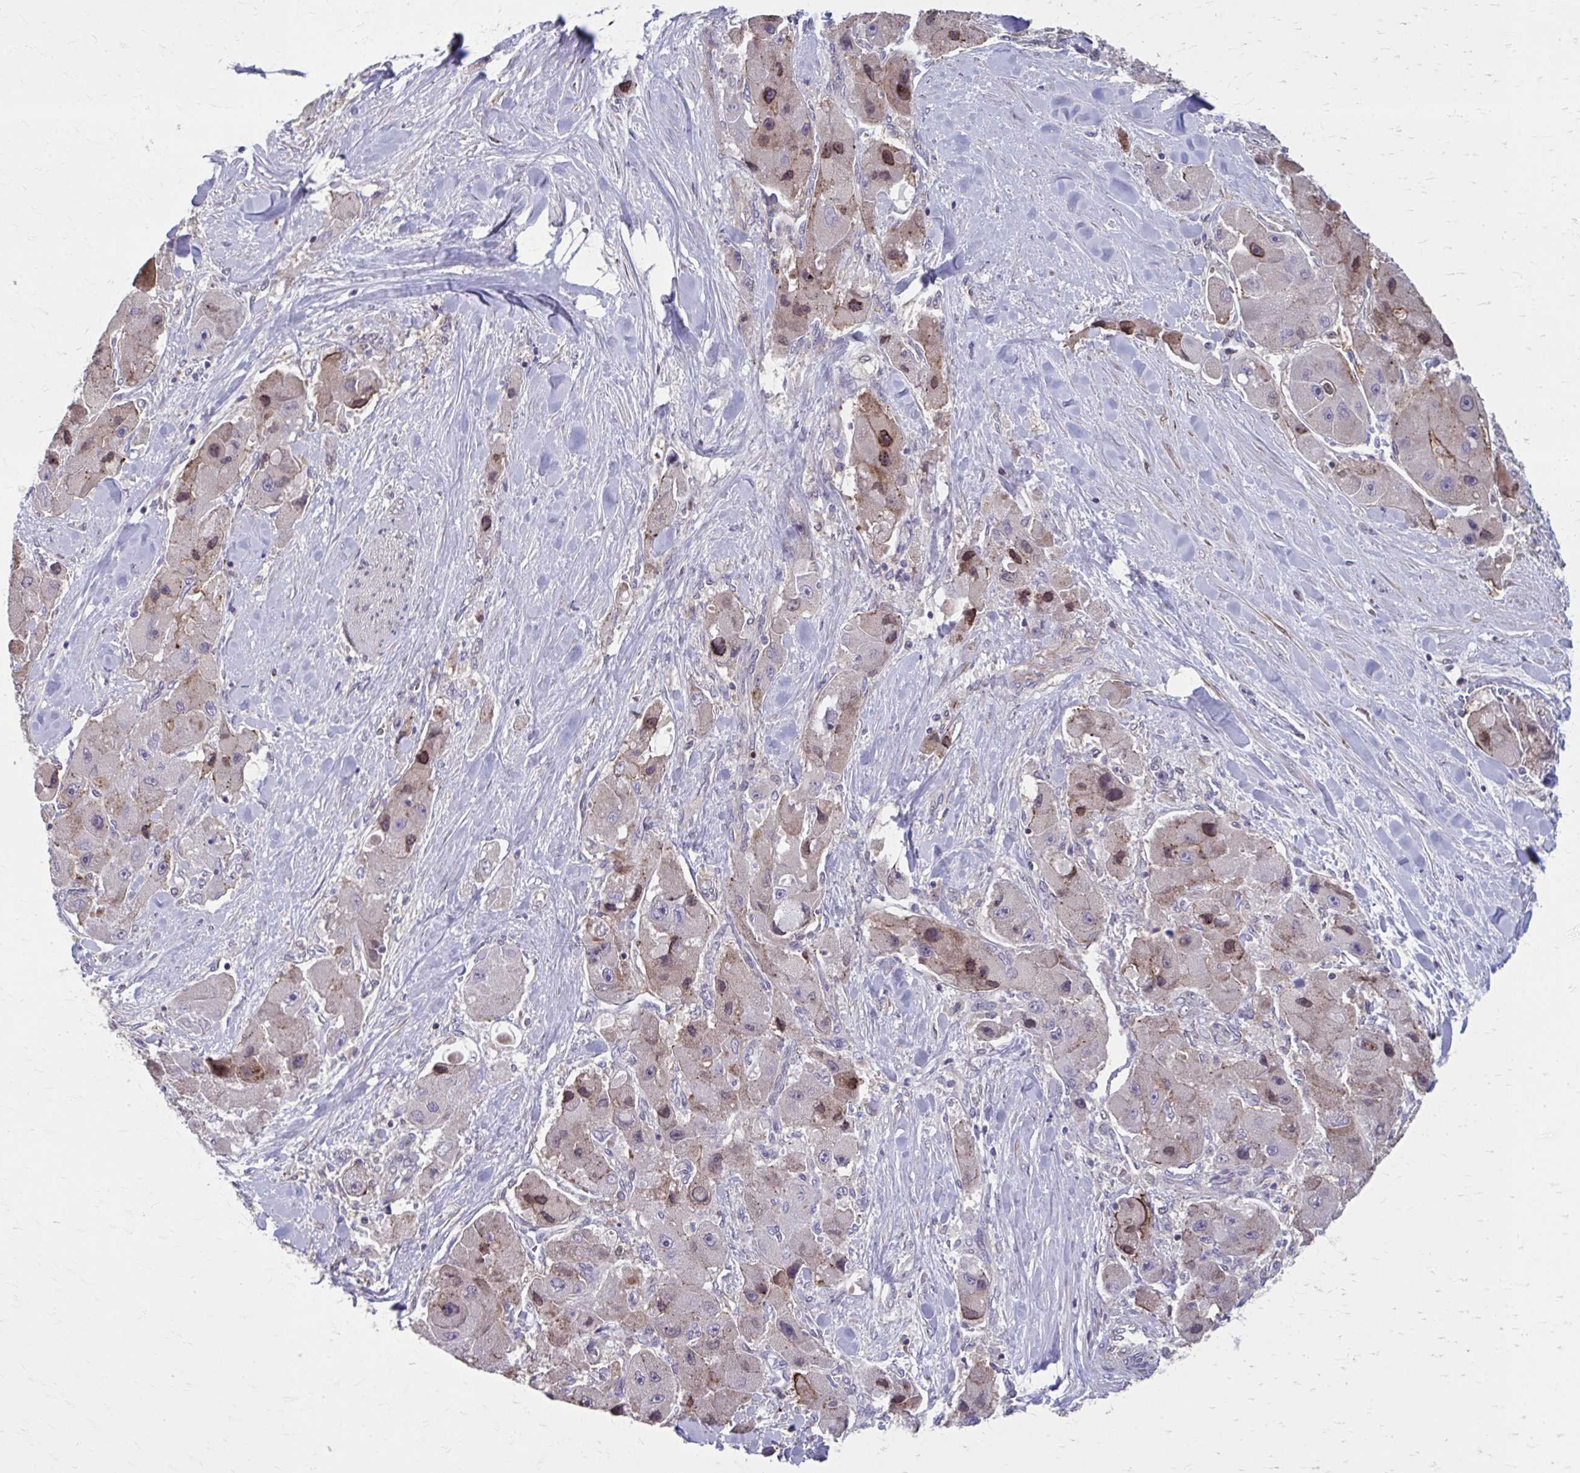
{"staining": {"intensity": "moderate", "quantity": "<25%", "location": "cytoplasmic/membranous,nuclear"}, "tissue": "liver cancer", "cell_type": "Tumor cells", "image_type": "cancer", "snomed": [{"axis": "morphology", "description": "Carcinoma, Hepatocellular, NOS"}, {"axis": "topography", "description": "Liver"}], "caption": "The image exhibits a brown stain indicating the presence of a protein in the cytoplasmic/membranous and nuclear of tumor cells in liver cancer.", "gene": "MMP14", "patient": {"sex": "male", "age": 24}}